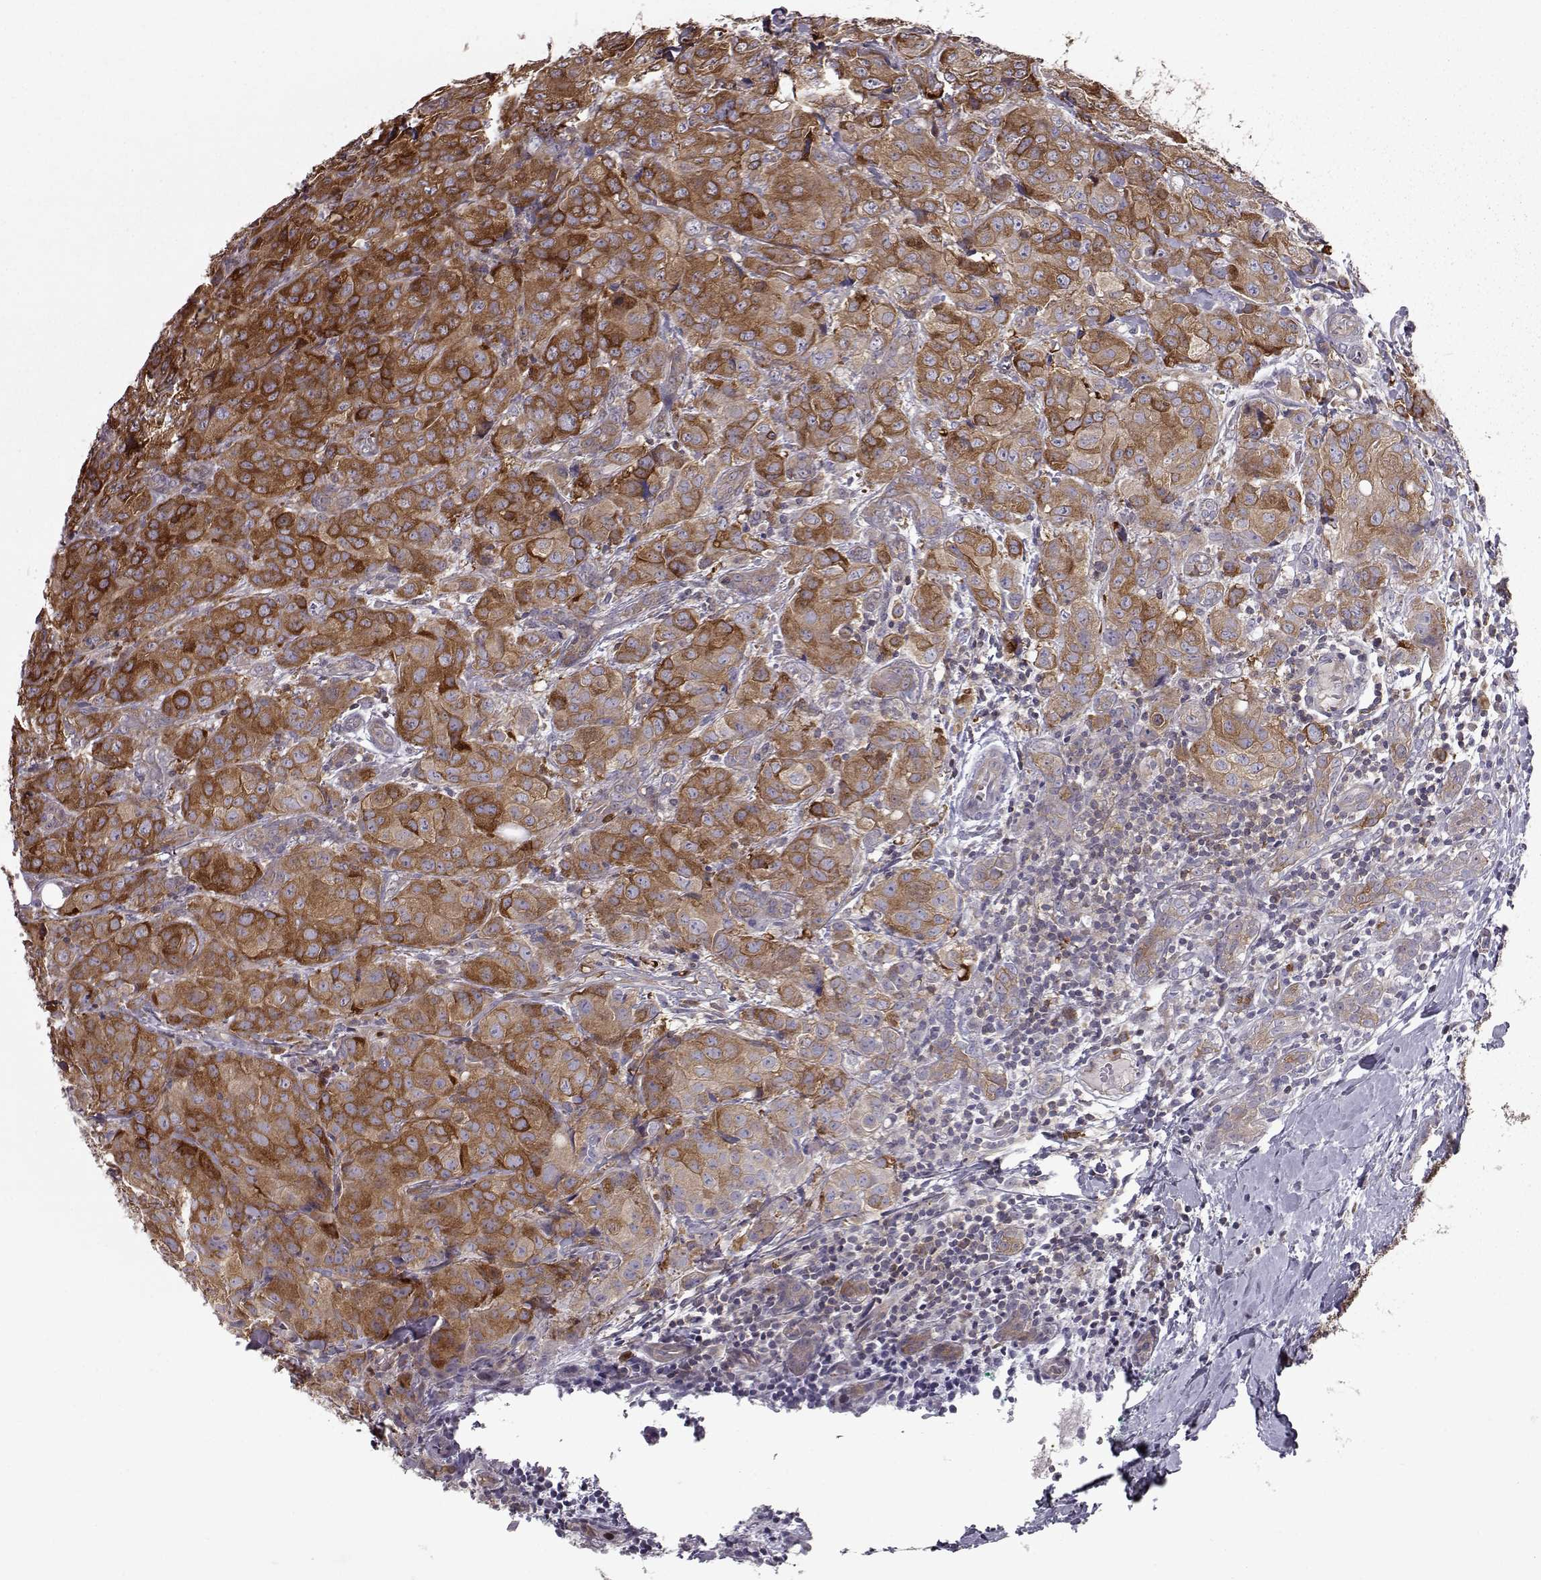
{"staining": {"intensity": "moderate", "quantity": ">75%", "location": "cytoplasmic/membranous"}, "tissue": "breast cancer", "cell_type": "Tumor cells", "image_type": "cancer", "snomed": [{"axis": "morphology", "description": "Duct carcinoma"}, {"axis": "topography", "description": "Breast"}], "caption": "High-power microscopy captured an IHC micrograph of breast cancer, revealing moderate cytoplasmic/membranous positivity in about >75% of tumor cells.", "gene": "RANBP1", "patient": {"sex": "female", "age": 43}}